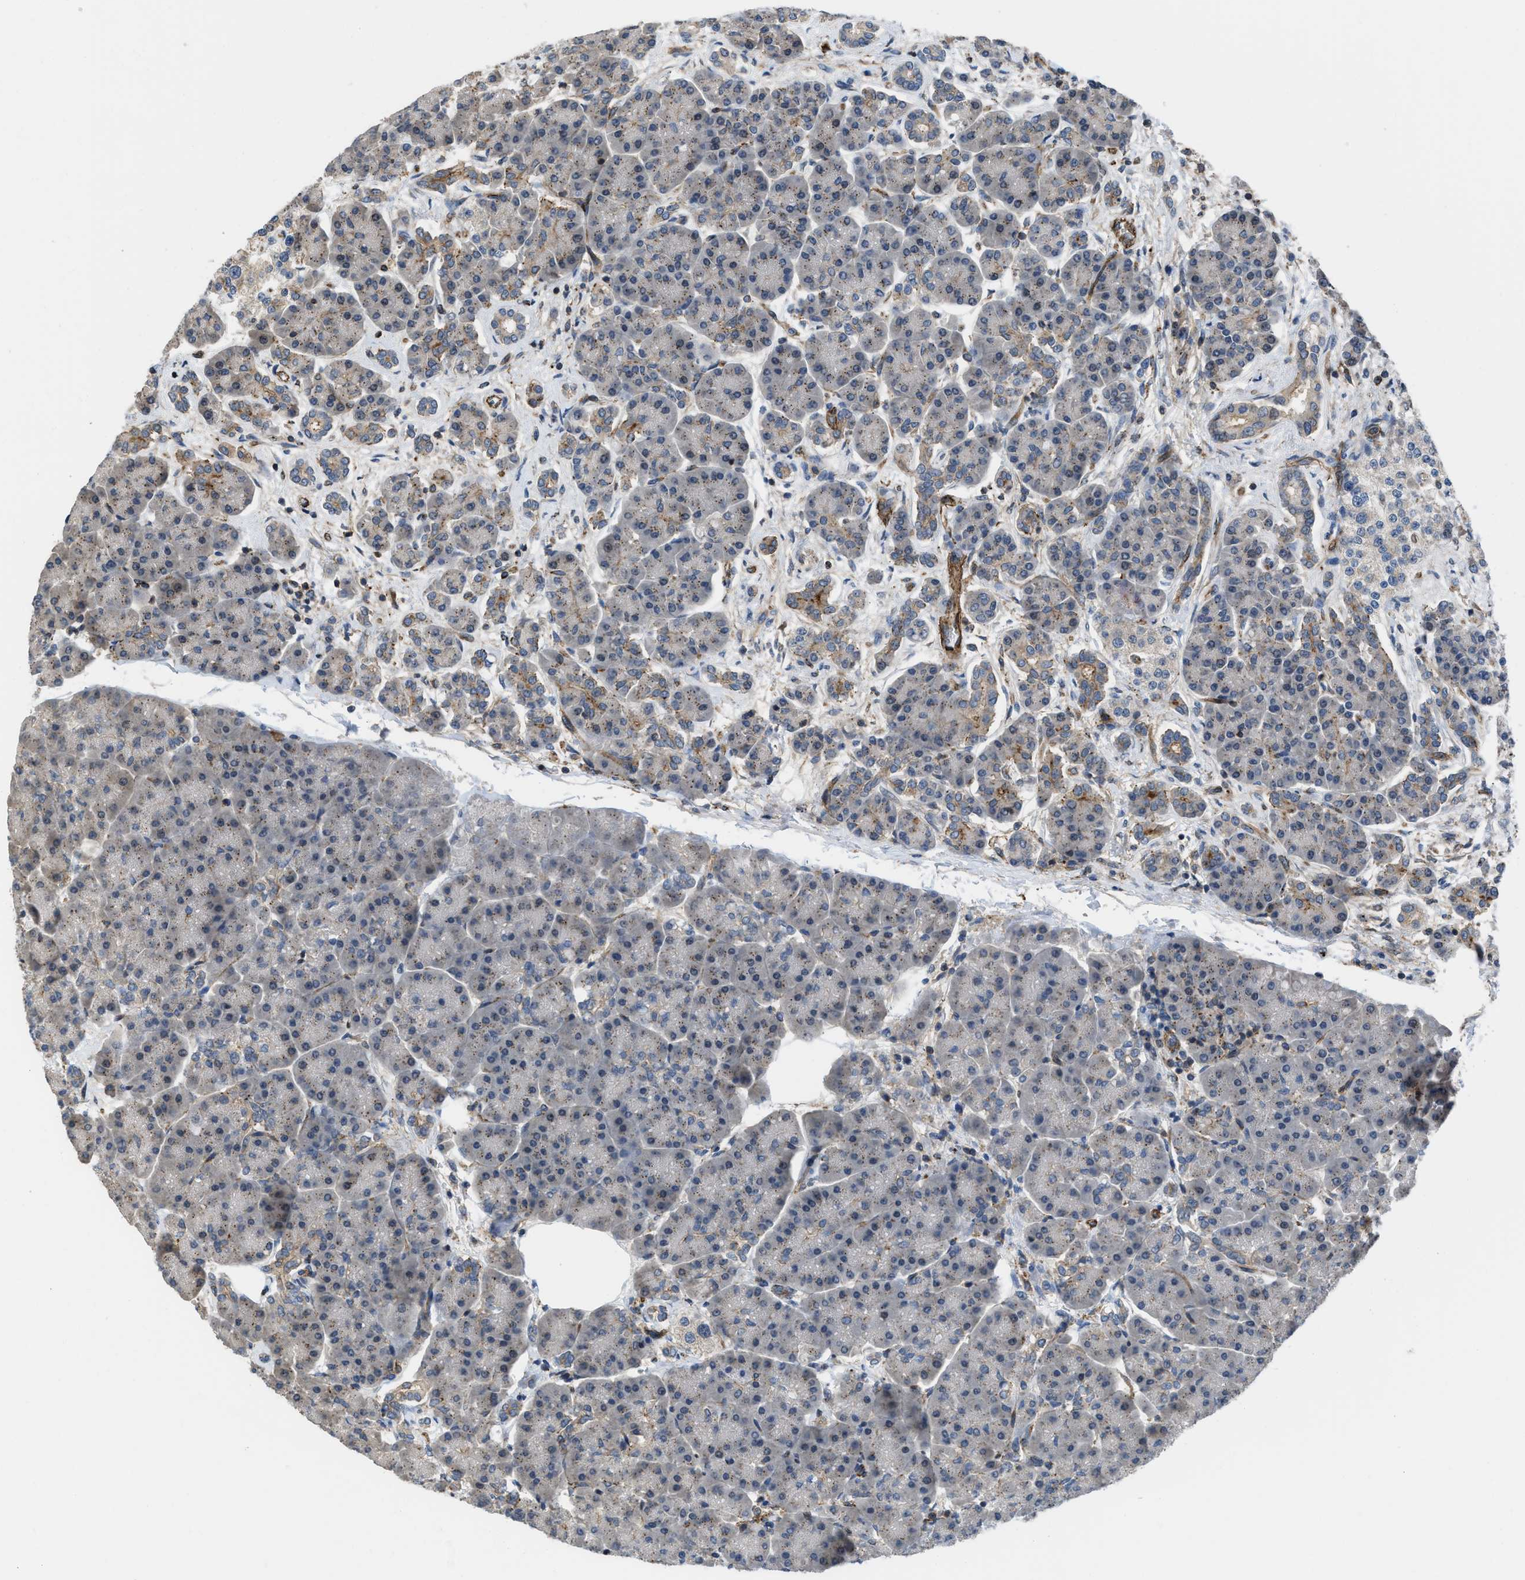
{"staining": {"intensity": "moderate", "quantity": "25%-75%", "location": "cytoplasmic/membranous"}, "tissue": "pancreas", "cell_type": "Exocrine glandular cells", "image_type": "normal", "snomed": [{"axis": "morphology", "description": "Normal tissue, NOS"}, {"axis": "topography", "description": "Pancreas"}], "caption": "Approximately 25%-75% of exocrine glandular cells in unremarkable pancreas show moderate cytoplasmic/membranous protein positivity as visualized by brown immunohistochemical staining.", "gene": "GPATCH2L", "patient": {"sex": "female", "age": 70}}